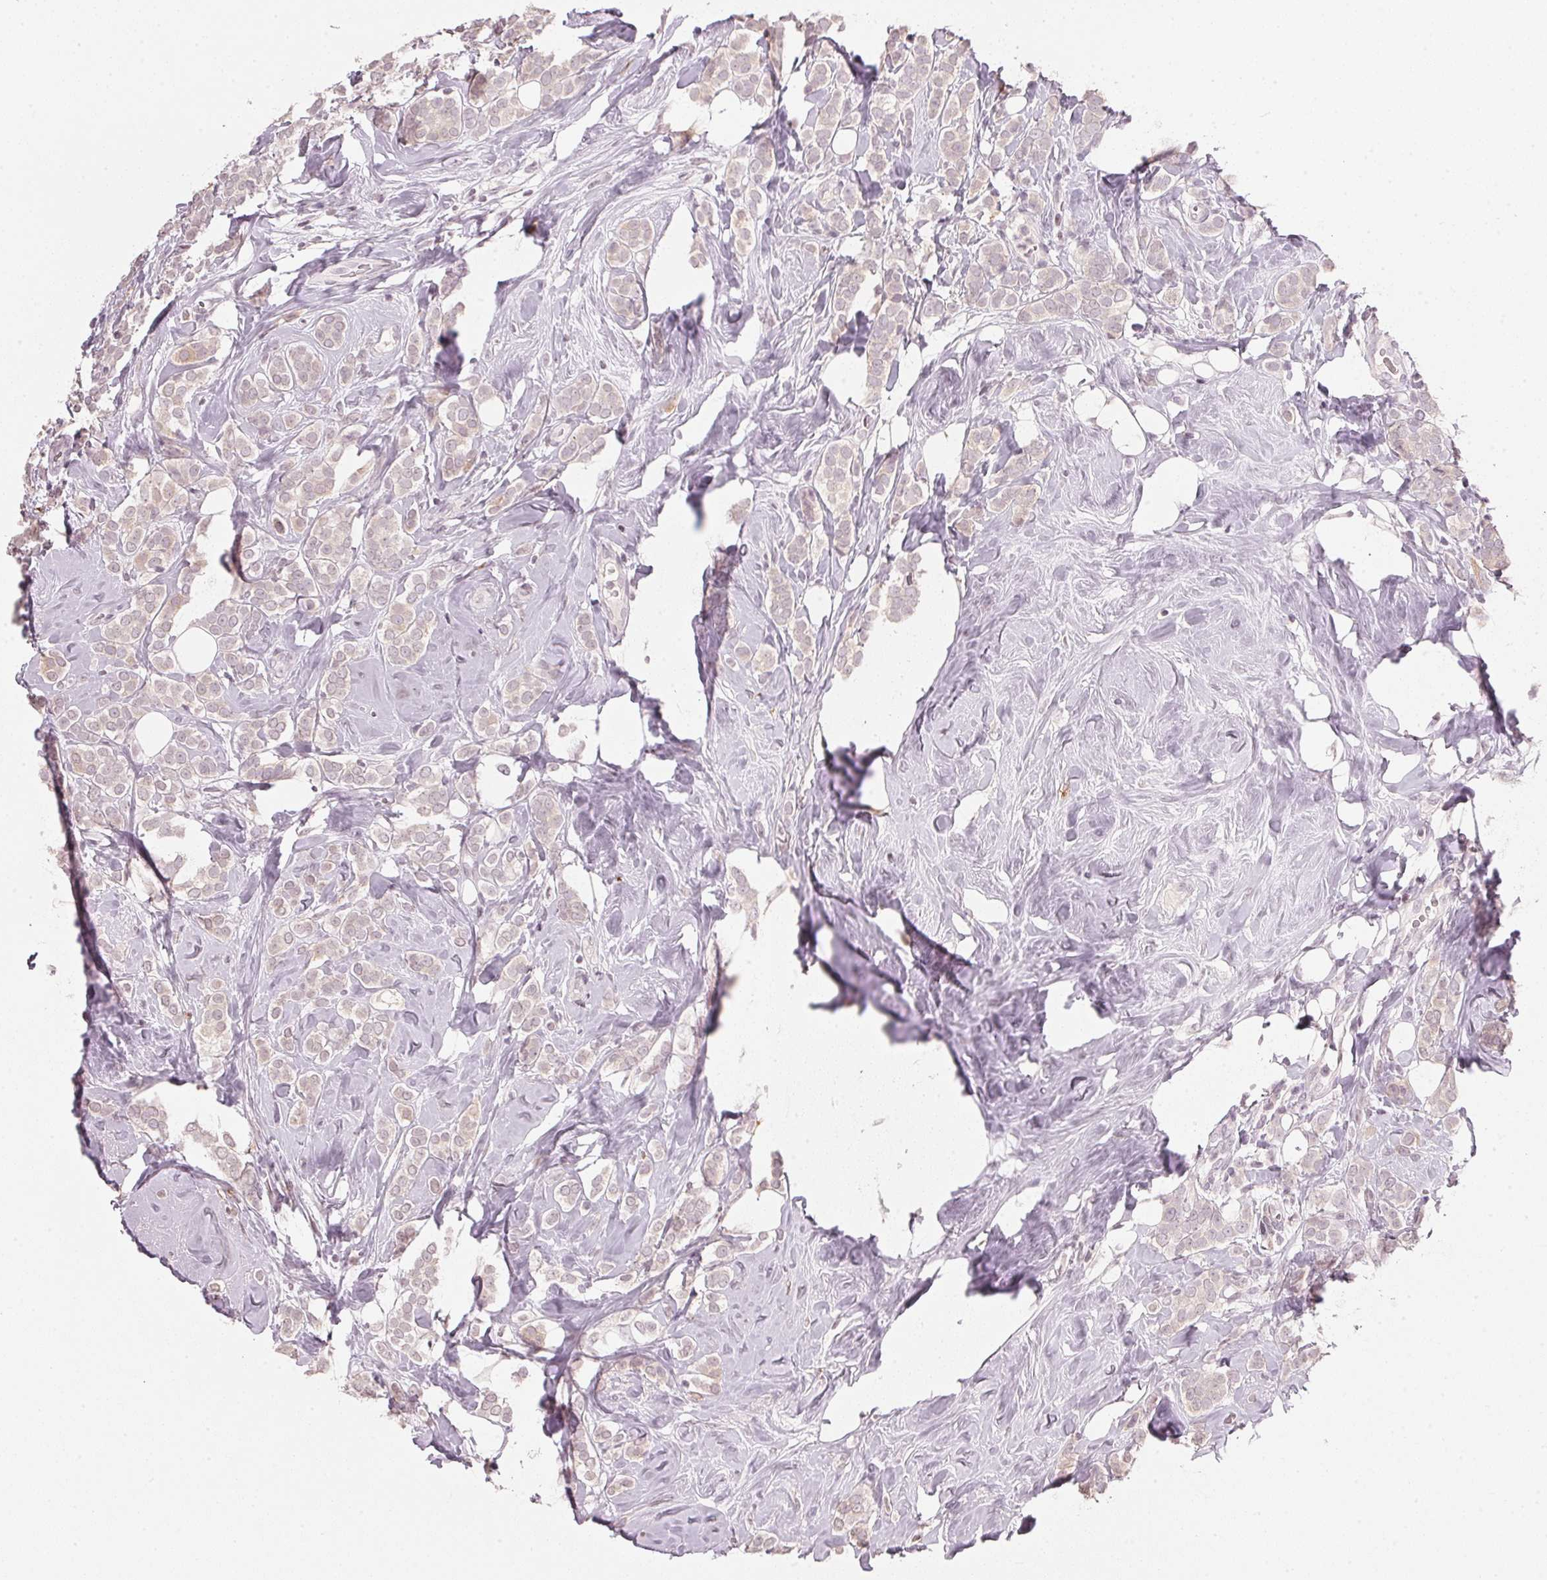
{"staining": {"intensity": "negative", "quantity": "none", "location": "none"}, "tissue": "breast cancer", "cell_type": "Tumor cells", "image_type": "cancer", "snomed": [{"axis": "morphology", "description": "Lobular carcinoma"}, {"axis": "topography", "description": "Breast"}], "caption": "Immunohistochemical staining of lobular carcinoma (breast) demonstrates no significant expression in tumor cells.", "gene": "SFRP4", "patient": {"sex": "female", "age": 49}}